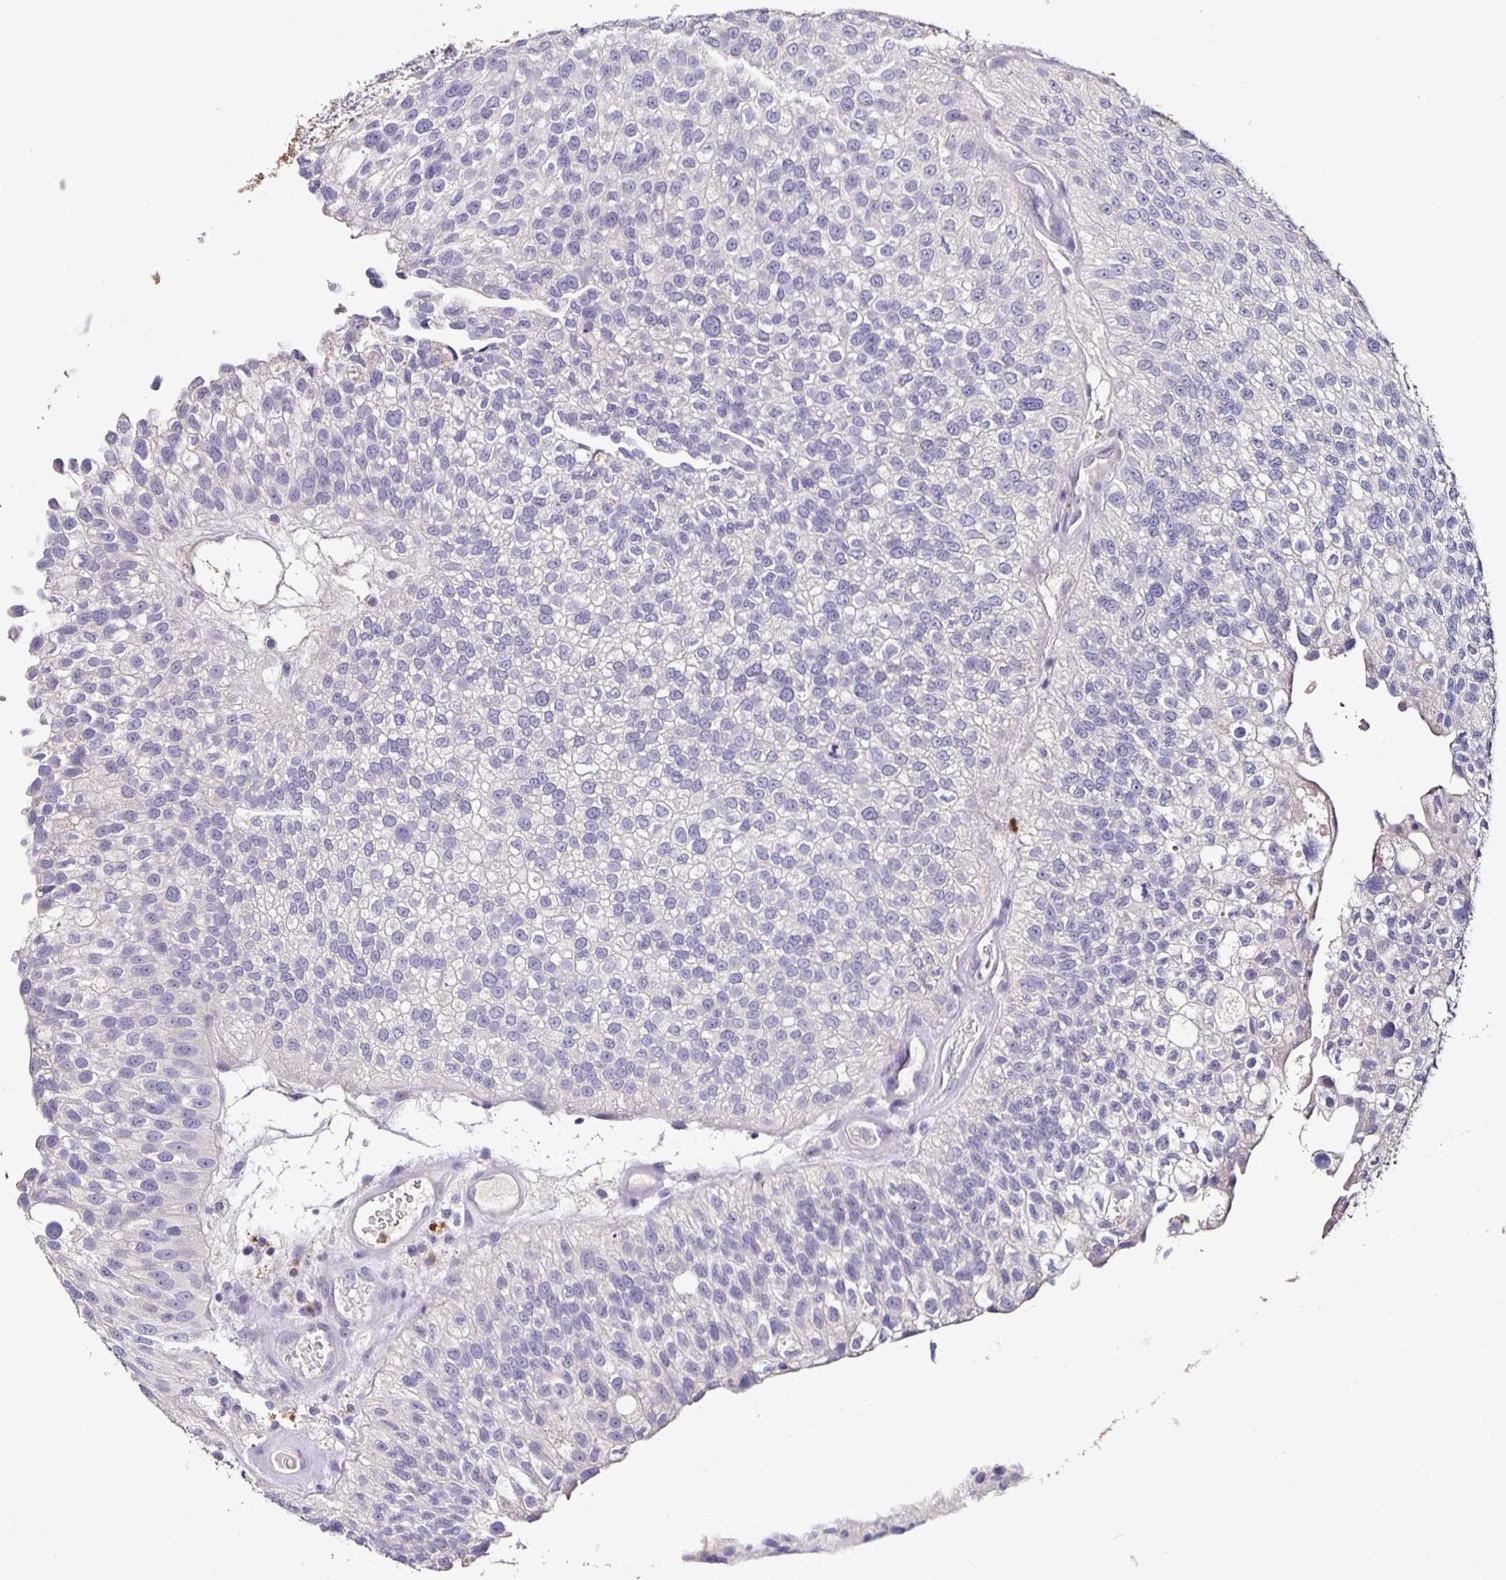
{"staining": {"intensity": "negative", "quantity": "none", "location": "none"}, "tissue": "urothelial cancer", "cell_type": "Tumor cells", "image_type": "cancer", "snomed": [{"axis": "morphology", "description": "Urothelial carcinoma, NOS"}, {"axis": "topography", "description": "Urinary bladder"}], "caption": "An image of urothelial cancer stained for a protein reveals no brown staining in tumor cells.", "gene": "FCER1A", "patient": {"sex": "male", "age": 87}}